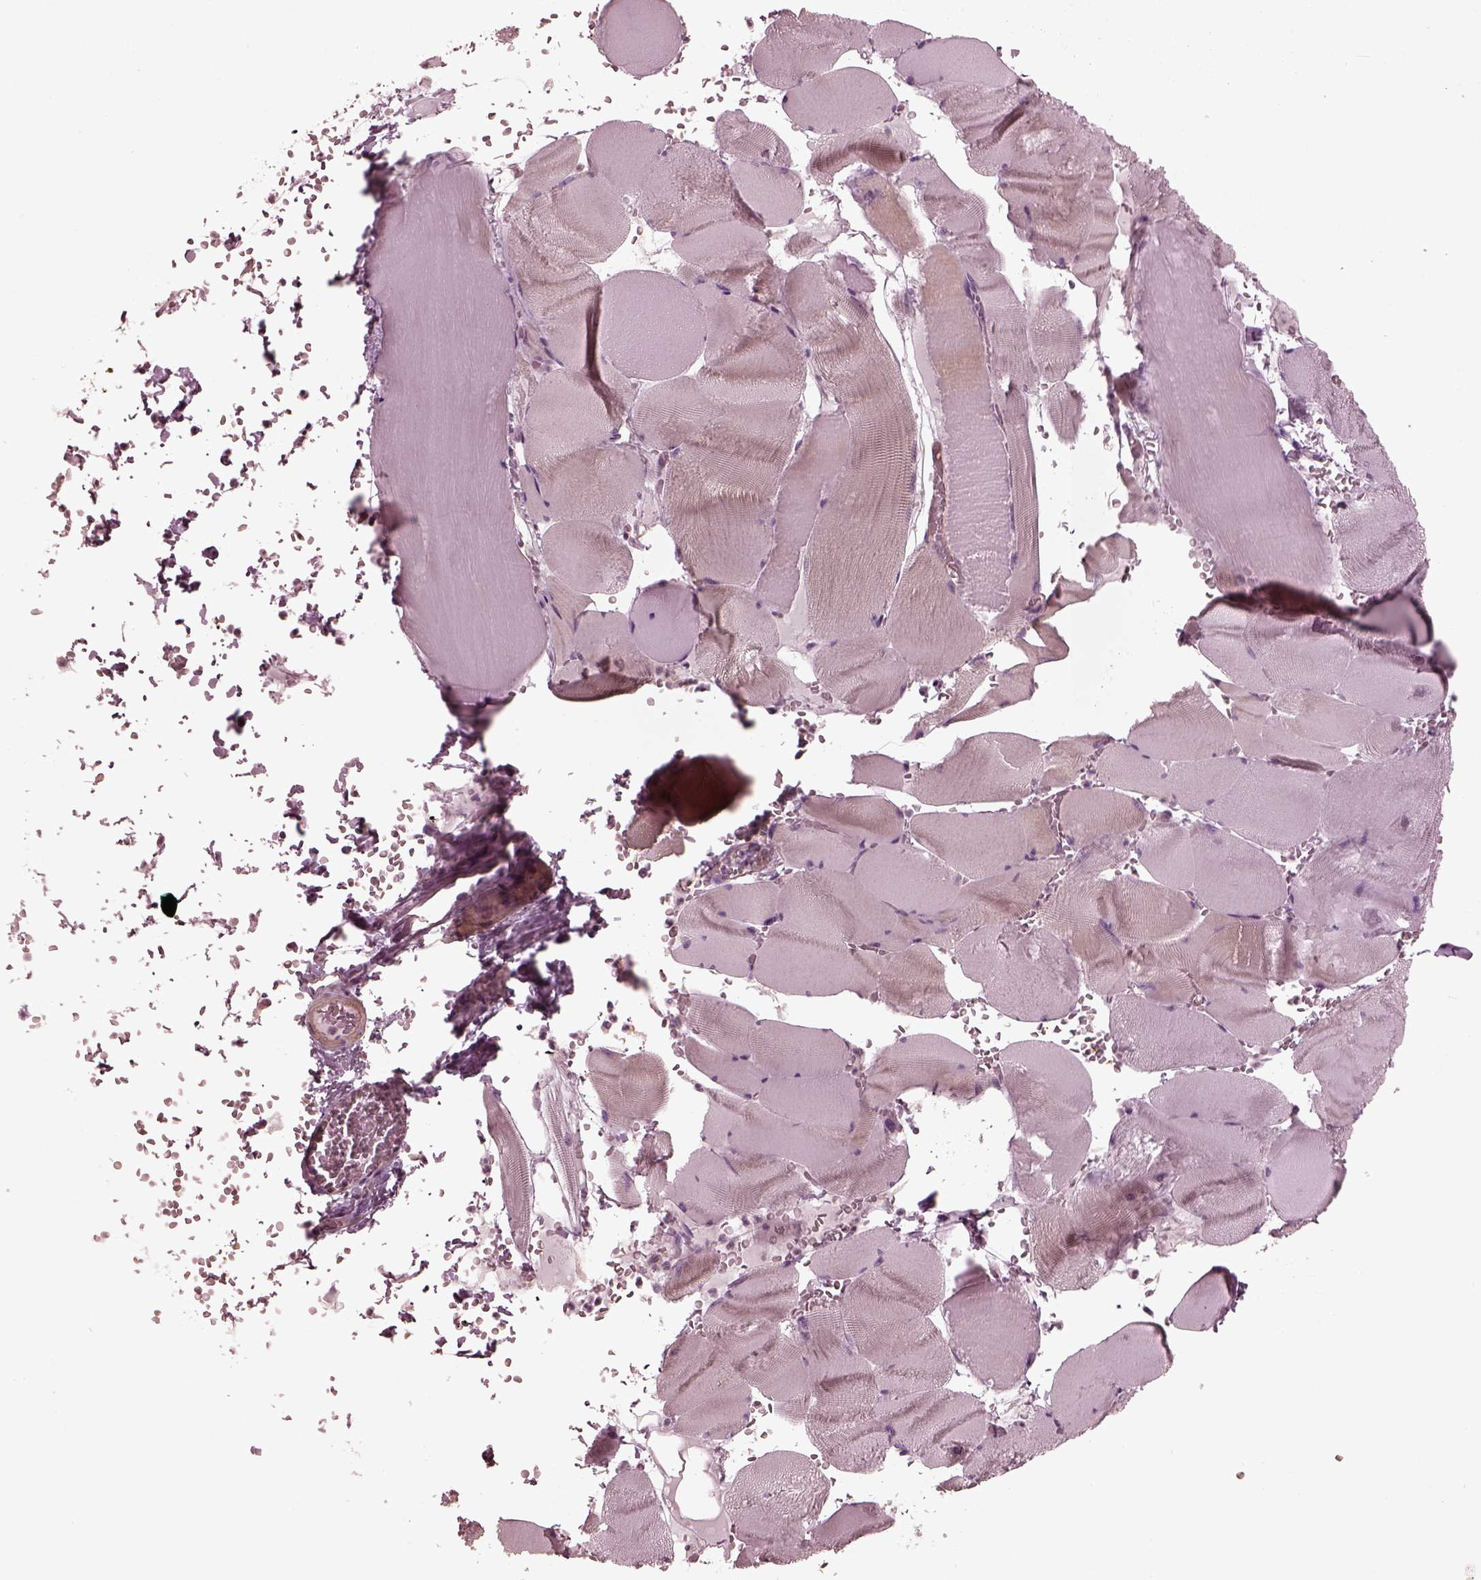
{"staining": {"intensity": "negative", "quantity": "none", "location": "none"}, "tissue": "skeletal muscle", "cell_type": "Myocytes", "image_type": "normal", "snomed": [{"axis": "morphology", "description": "Normal tissue, NOS"}, {"axis": "topography", "description": "Skeletal muscle"}], "caption": "An IHC photomicrograph of unremarkable skeletal muscle is shown. There is no staining in myocytes of skeletal muscle. Nuclei are stained in blue.", "gene": "KIF6", "patient": {"sex": "male", "age": 56}}